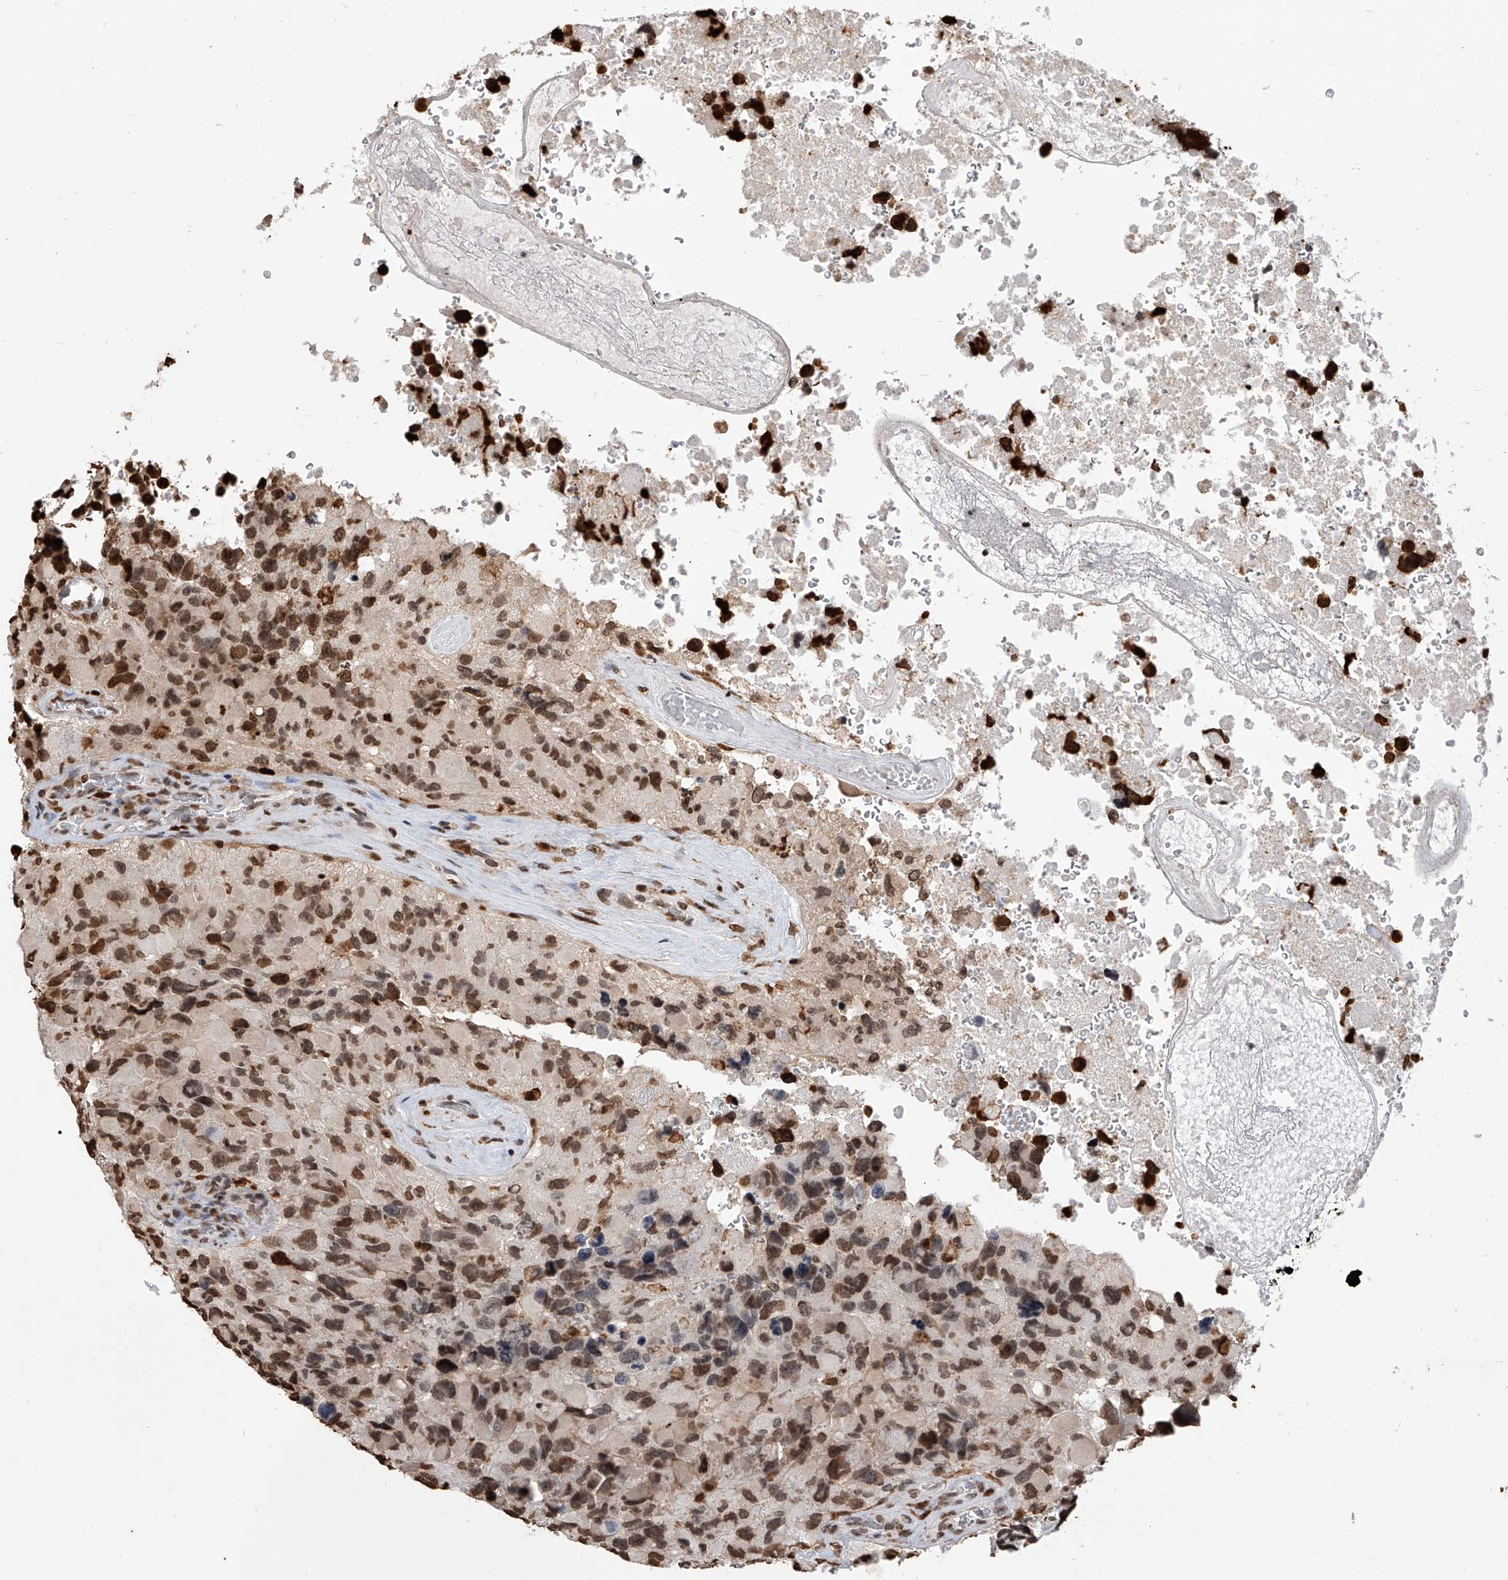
{"staining": {"intensity": "moderate", "quantity": "25%-75%", "location": "nuclear"}, "tissue": "glioma", "cell_type": "Tumor cells", "image_type": "cancer", "snomed": [{"axis": "morphology", "description": "Glioma, malignant, High grade"}, {"axis": "topography", "description": "Brain"}], "caption": "Immunohistochemistry (IHC) staining of glioma, which reveals medium levels of moderate nuclear expression in about 25%-75% of tumor cells indicating moderate nuclear protein positivity. The staining was performed using DAB (brown) for protein detection and nuclei were counterstained in hematoxylin (blue).", "gene": "CFAP410", "patient": {"sex": "male", "age": 69}}